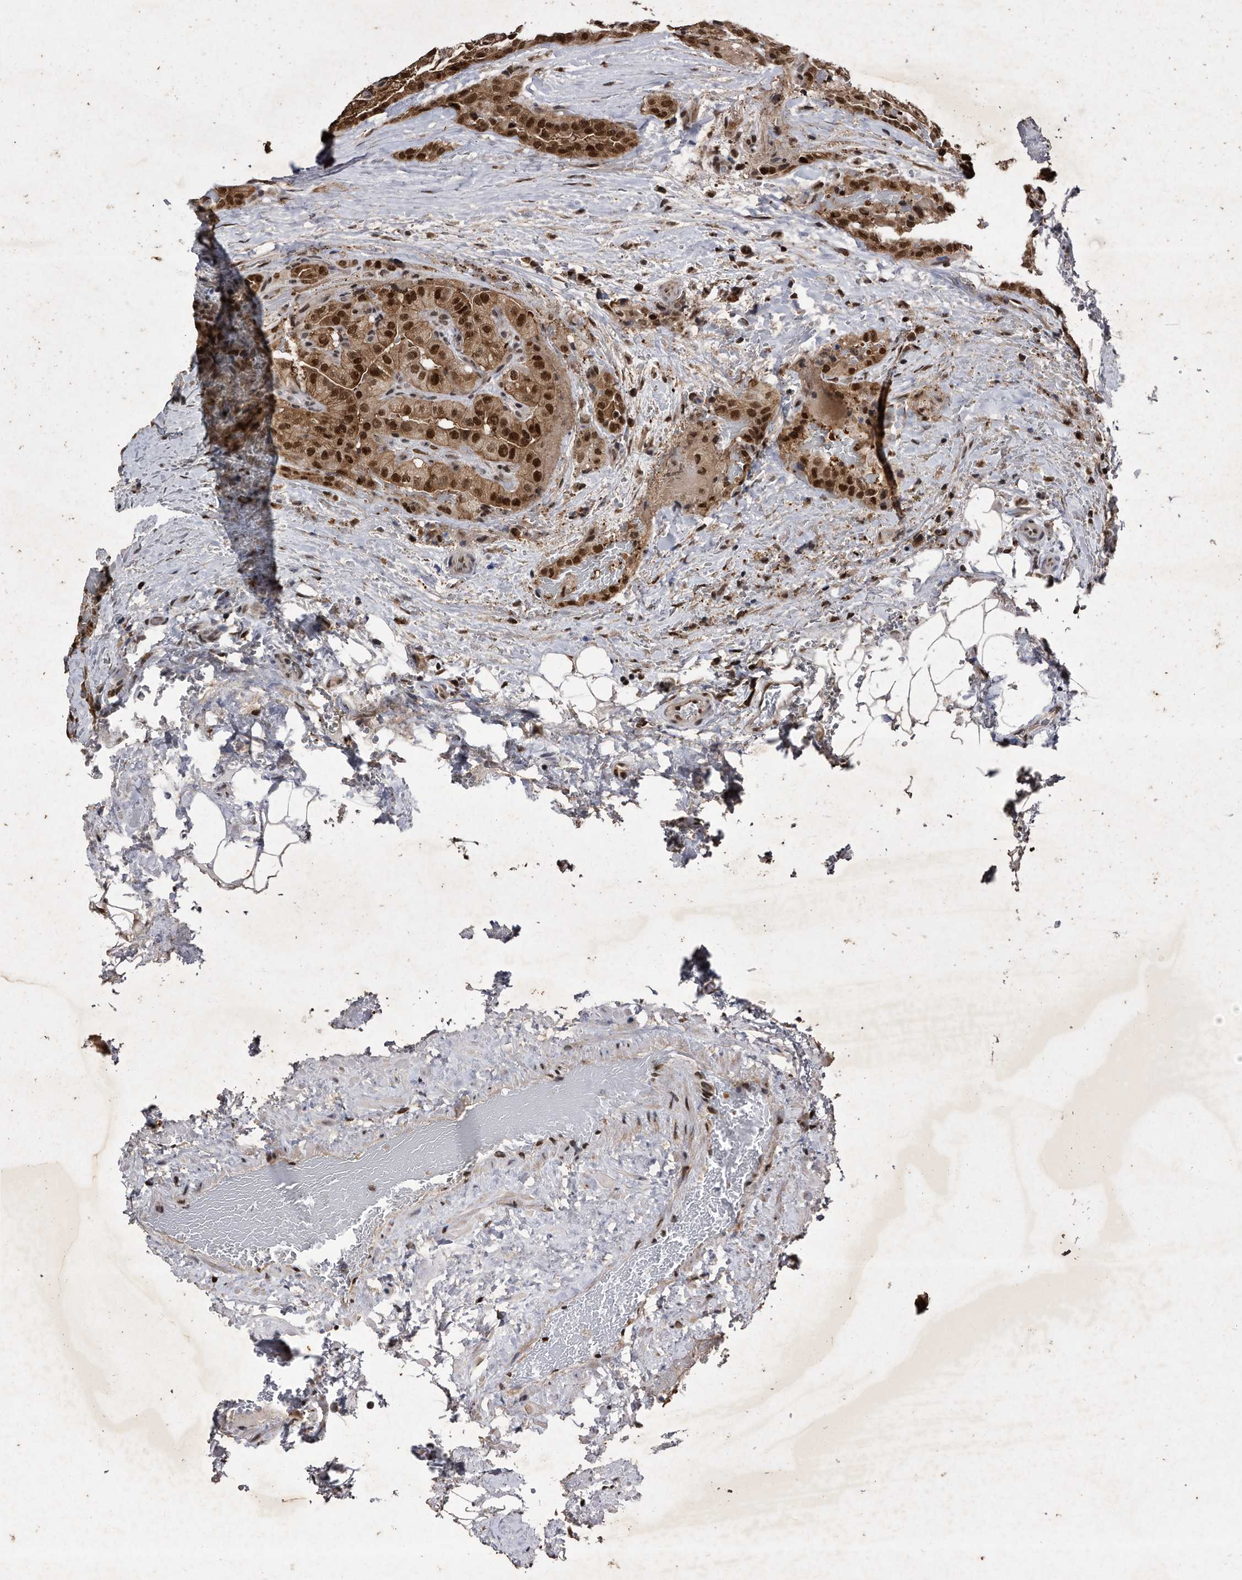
{"staining": {"intensity": "moderate", "quantity": ">75%", "location": "cytoplasmic/membranous,nuclear"}, "tissue": "head and neck cancer", "cell_type": "Tumor cells", "image_type": "cancer", "snomed": [{"axis": "morphology", "description": "Squamous cell carcinoma, NOS"}, {"axis": "topography", "description": "Oral tissue"}, {"axis": "topography", "description": "Head-Neck"}], "caption": "Squamous cell carcinoma (head and neck) tissue displays moderate cytoplasmic/membranous and nuclear positivity in about >75% of tumor cells", "gene": "RAD23B", "patient": {"sex": "female", "age": 50}}